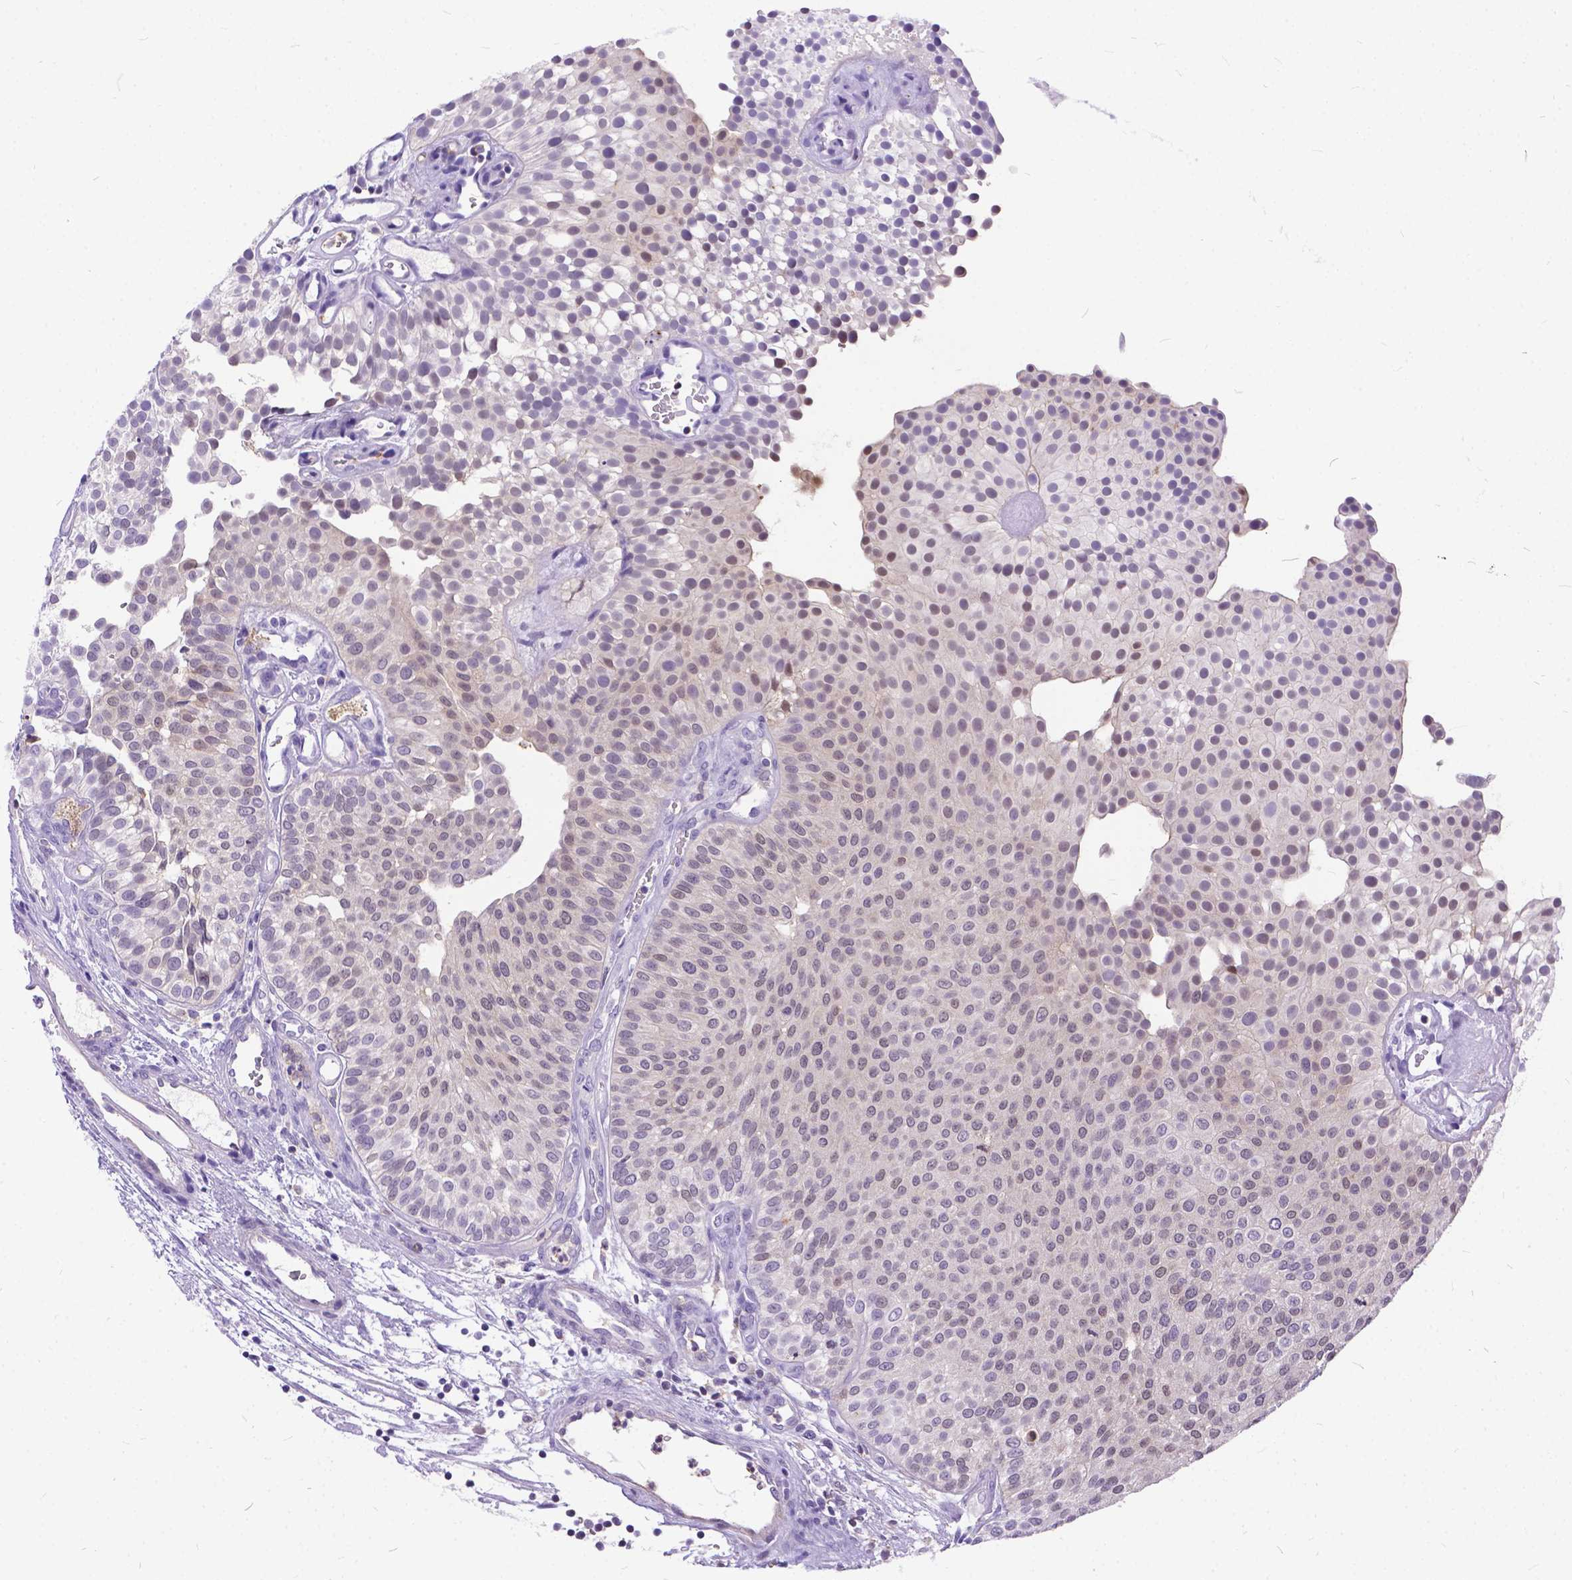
{"staining": {"intensity": "weak", "quantity": "25%-75%", "location": "cytoplasmic/membranous,nuclear"}, "tissue": "urothelial cancer", "cell_type": "Tumor cells", "image_type": "cancer", "snomed": [{"axis": "morphology", "description": "Urothelial carcinoma, Low grade"}, {"axis": "topography", "description": "Urinary bladder"}], "caption": "Immunohistochemistry (IHC) of human urothelial carcinoma (low-grade) exhibits low levels of weak cytoplasmic/membranous and nuclear positivity in about 25%-75% of tumor cells.", "gene": "TMEM169", "patient": {"sex": "female", "age": 87}}